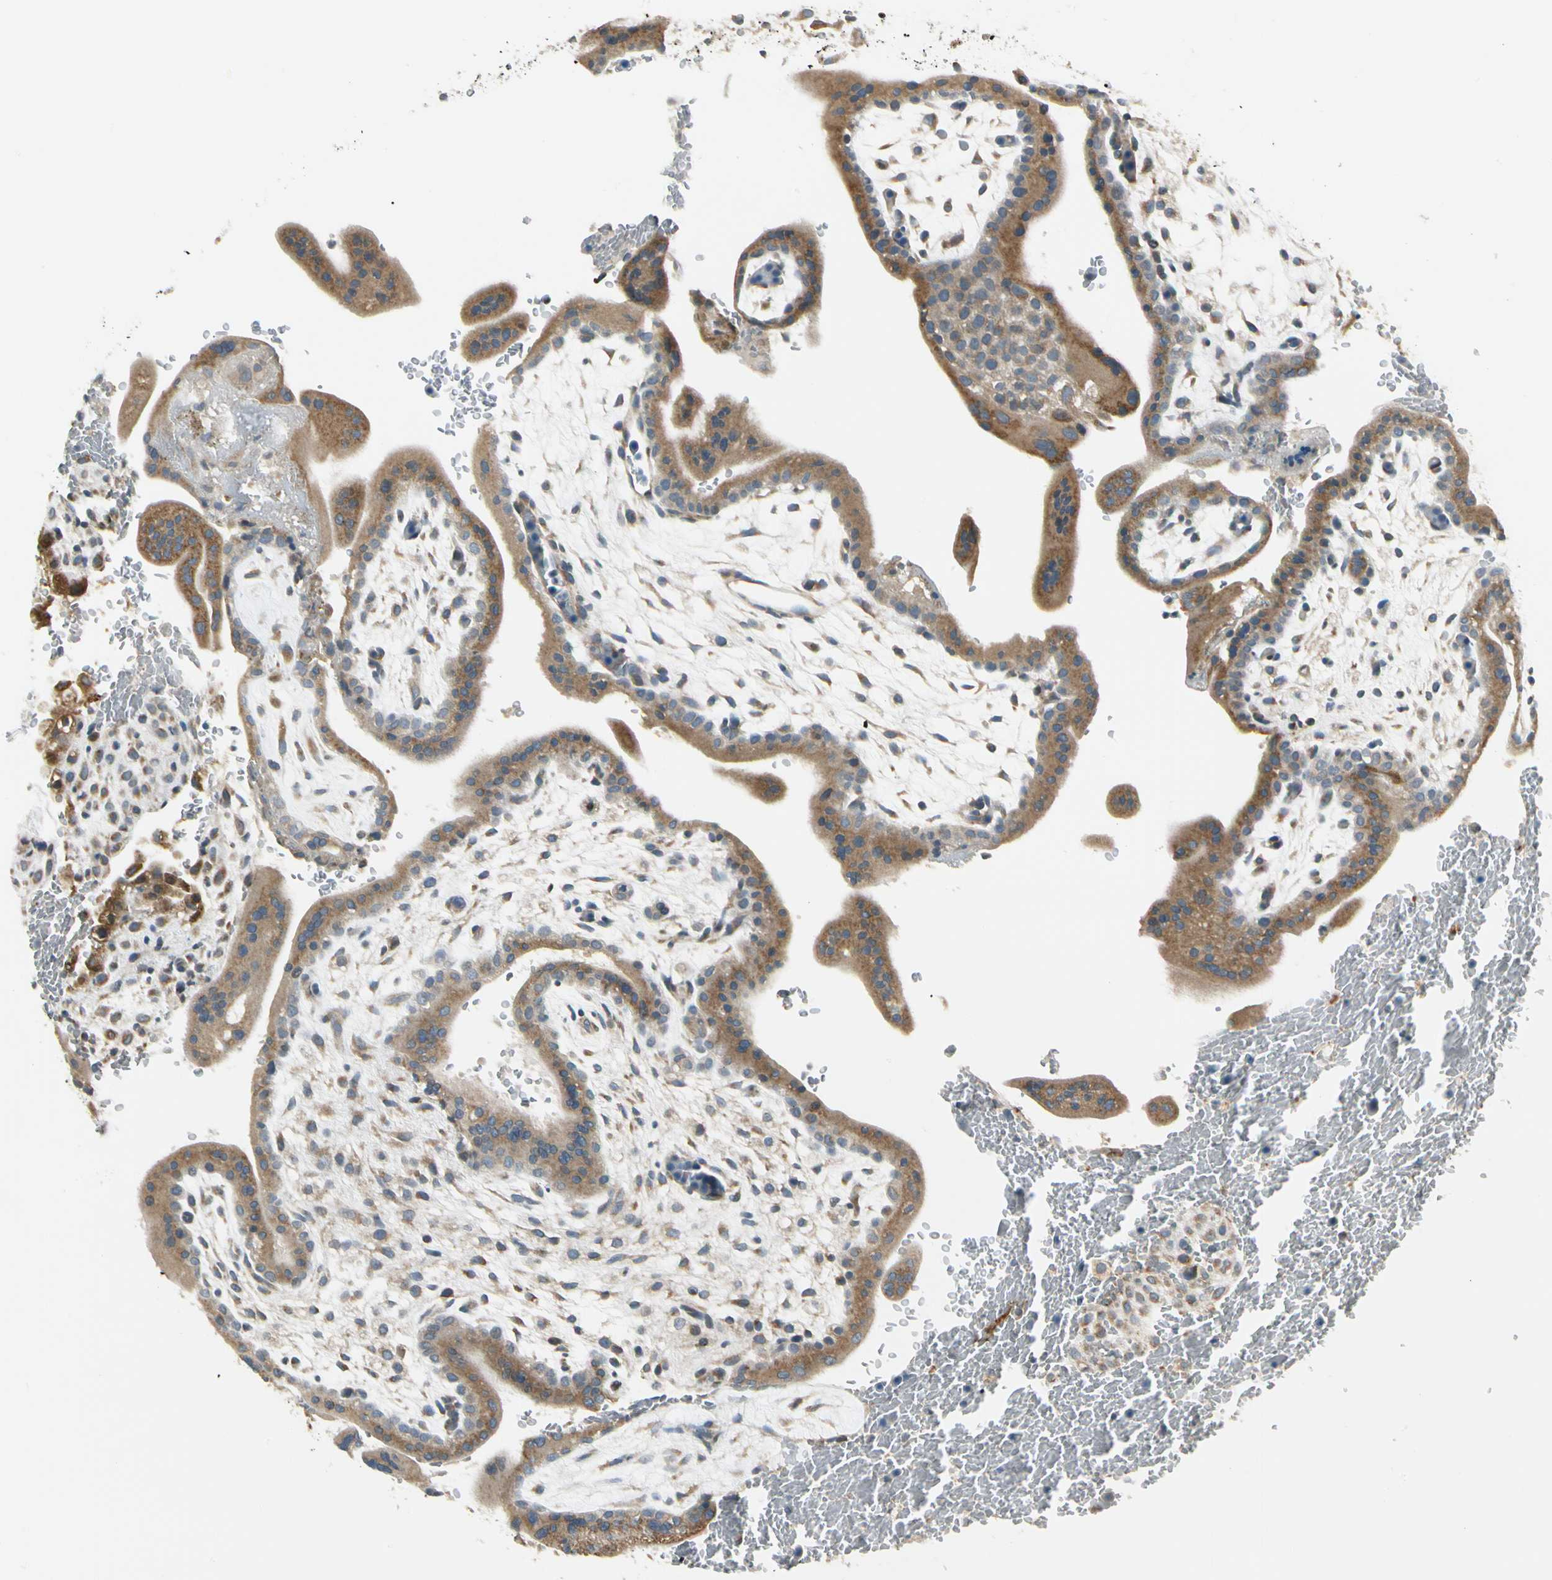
{"staining": {"intensity": "moderate", "quantity": ">75%", "location": "cytoplasmic/membranous"}, "tissue": "placenta", "cell_type": "Decidual cells", "image_type": "normal", "snomed": [{"axis": "morphology", "description": "Normal tissue, NOS"}, {"axis": "topography", "description": "Placenta"}], "caption": "A brown stain highlights moderate cytoplasmic/membranous positivity of a protein in decidual cells of benign human placenta.", "gene": "BNIP1", "patient": {"sex": "female", "age": 35}}